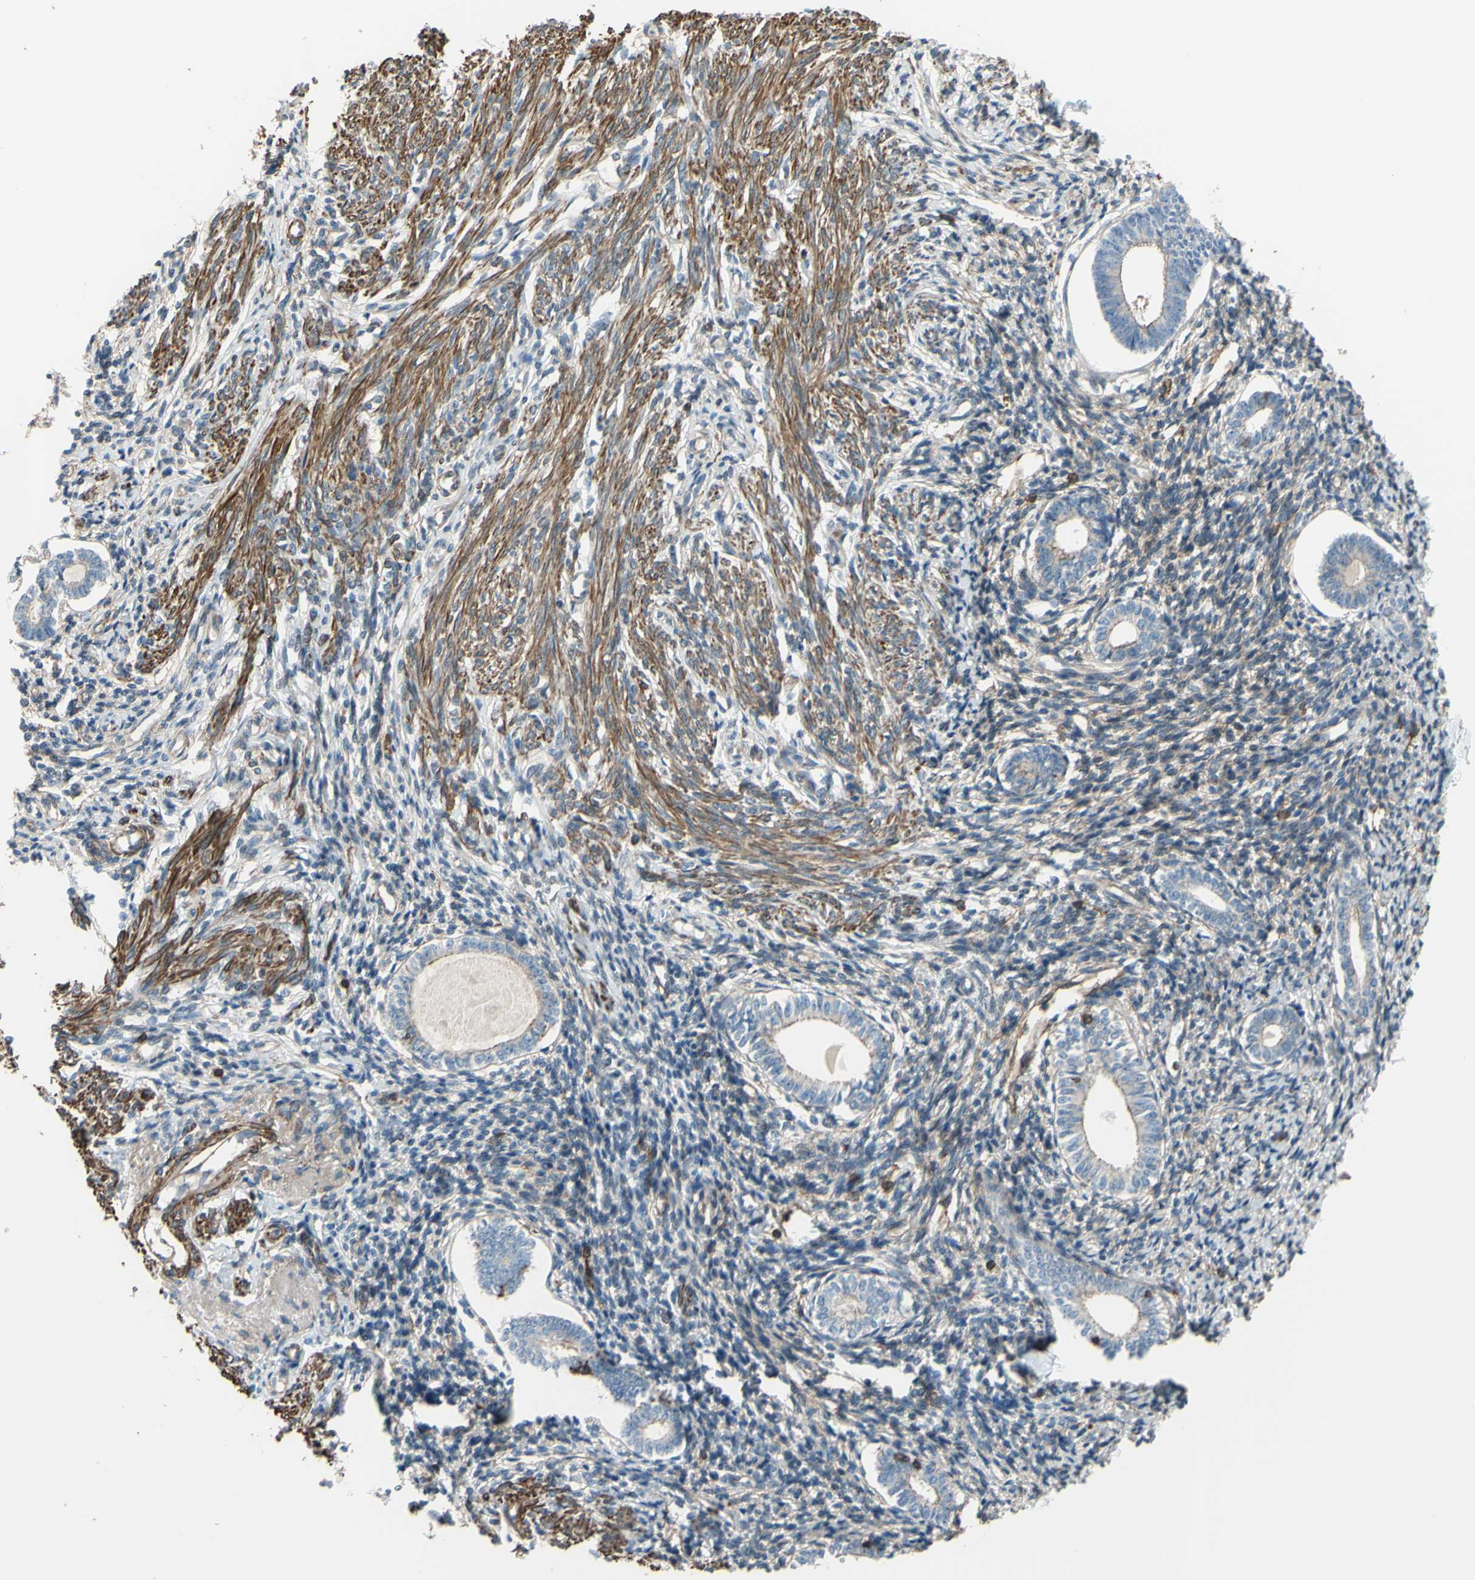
{"staining": {"intensity": "moderate", "quantity": "25%-75%", "location": "cytoplasmic/membranous"}, "tissue": "endometrium", "cell_type": "Cells in endometrial stroma", "image_type": "normal", "snomed": [{"axis": "morphology", "description": "Normal tissue, NOS"}, {"axis": "topography", "description": "Endometrium"}], "caption": "Immunohistochemical staining of benign human endometrium displays medium levels of moderate cytoplasmic/membranous expression in approximately 25%-75% of cells in endometrial stroma. (Stains: DAB (3,3'-diaminobenzidine) in brown, nuclei in blue, Microscopy: brightfield microscopy at high magnification).", "gene": "ADD3", "patient": {"sex": "female", "age": 71}}